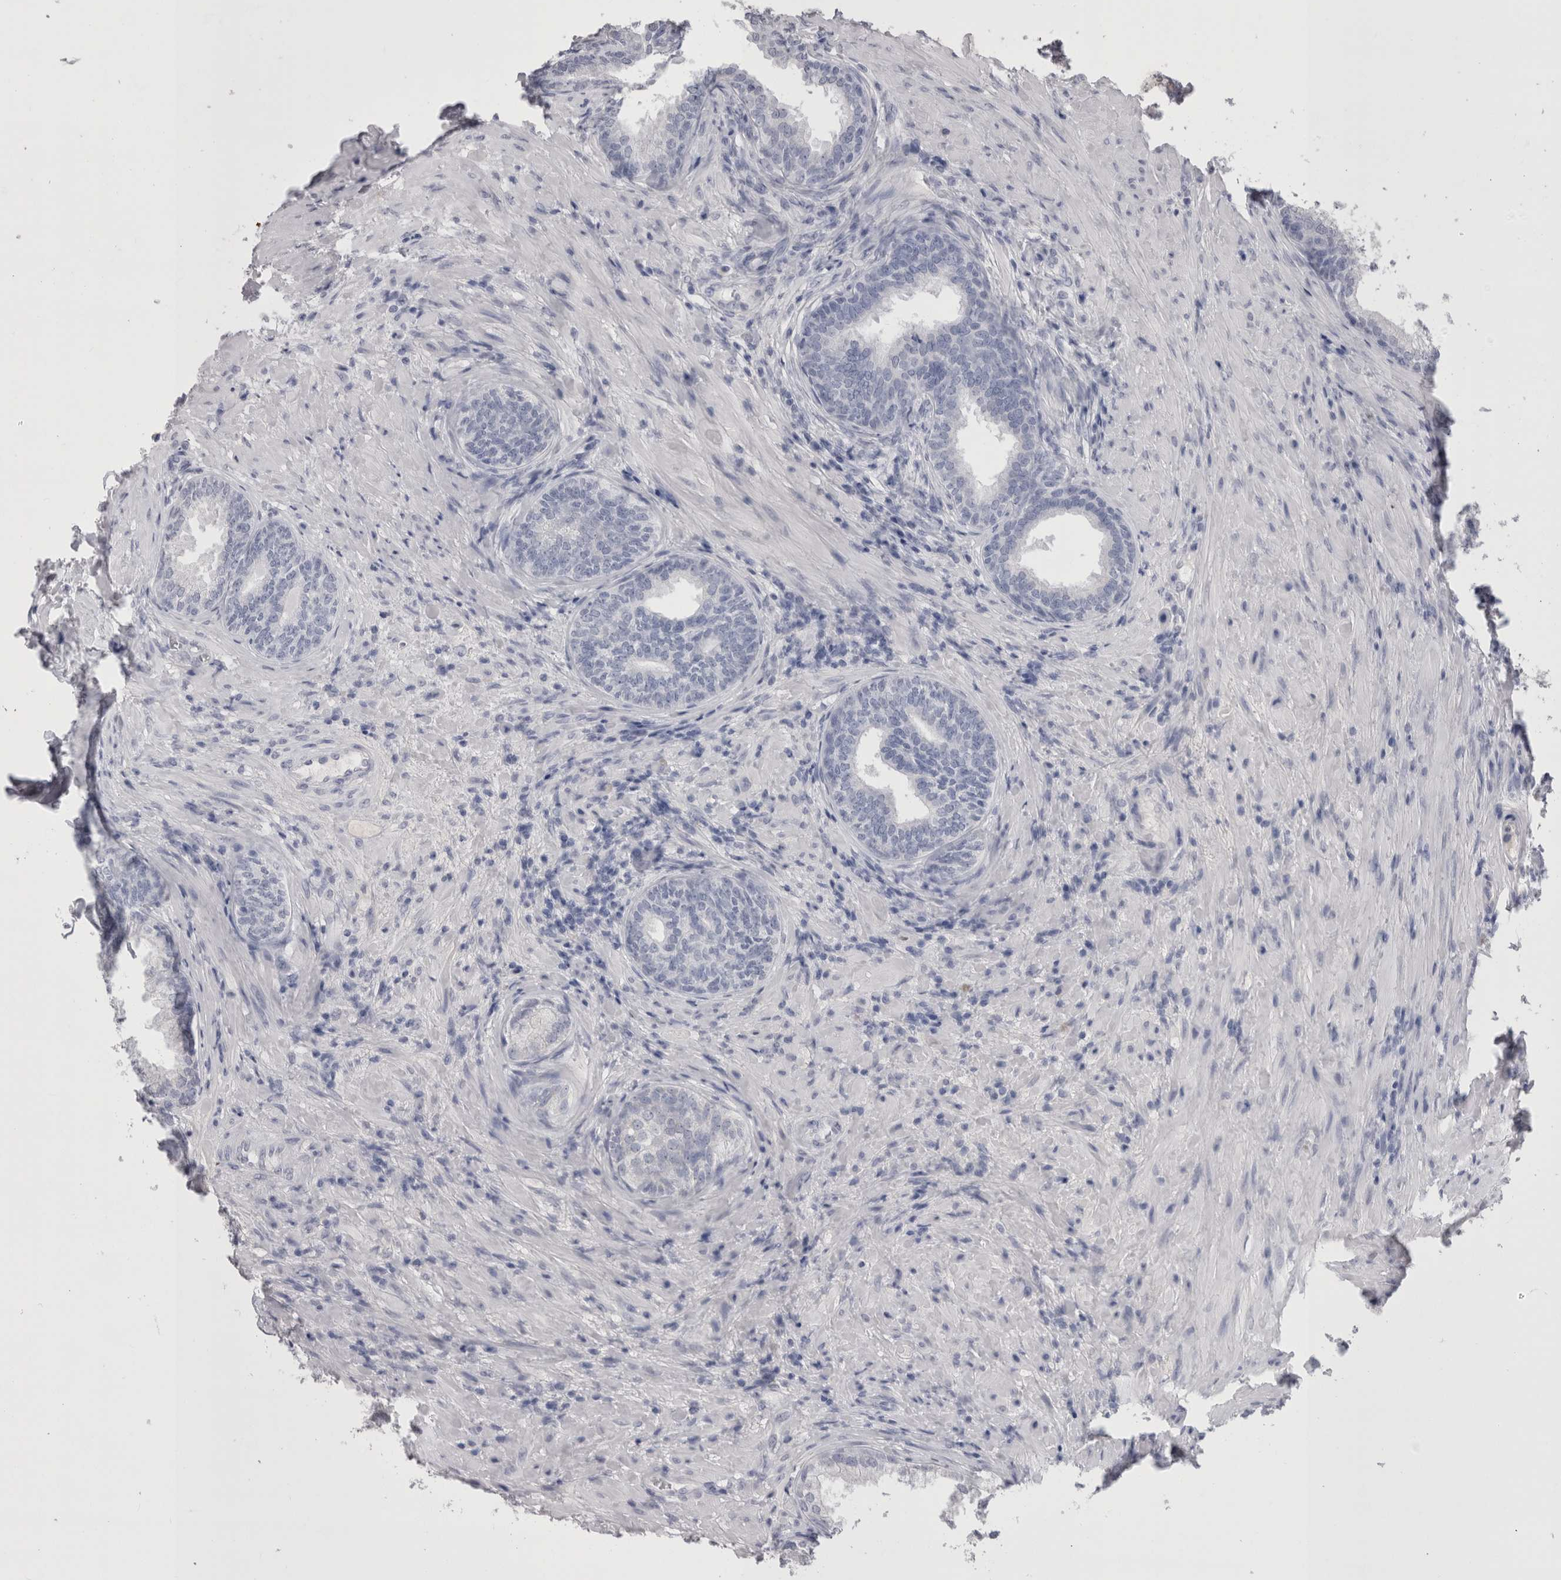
{"staining": {"intensity": "negative", "quantity": "none", "location": "none"}, "tissue": "prostate", "cell_type": "Glandular cells", "image_type": "normal", "snomed": [{"axis": "morphology", "description": "Normal tissue, NOS"}, {"axis": "topography", "description": "Prostate"}], "caption": "Micrograph shows no protein expression in glandular cells of unremarkable prostate. (Immunohistochemistry (ihc), brightfield microscopy, high magnification).", "gene": "CDHR5", "patient": {"sex": "male", "age": 76}}